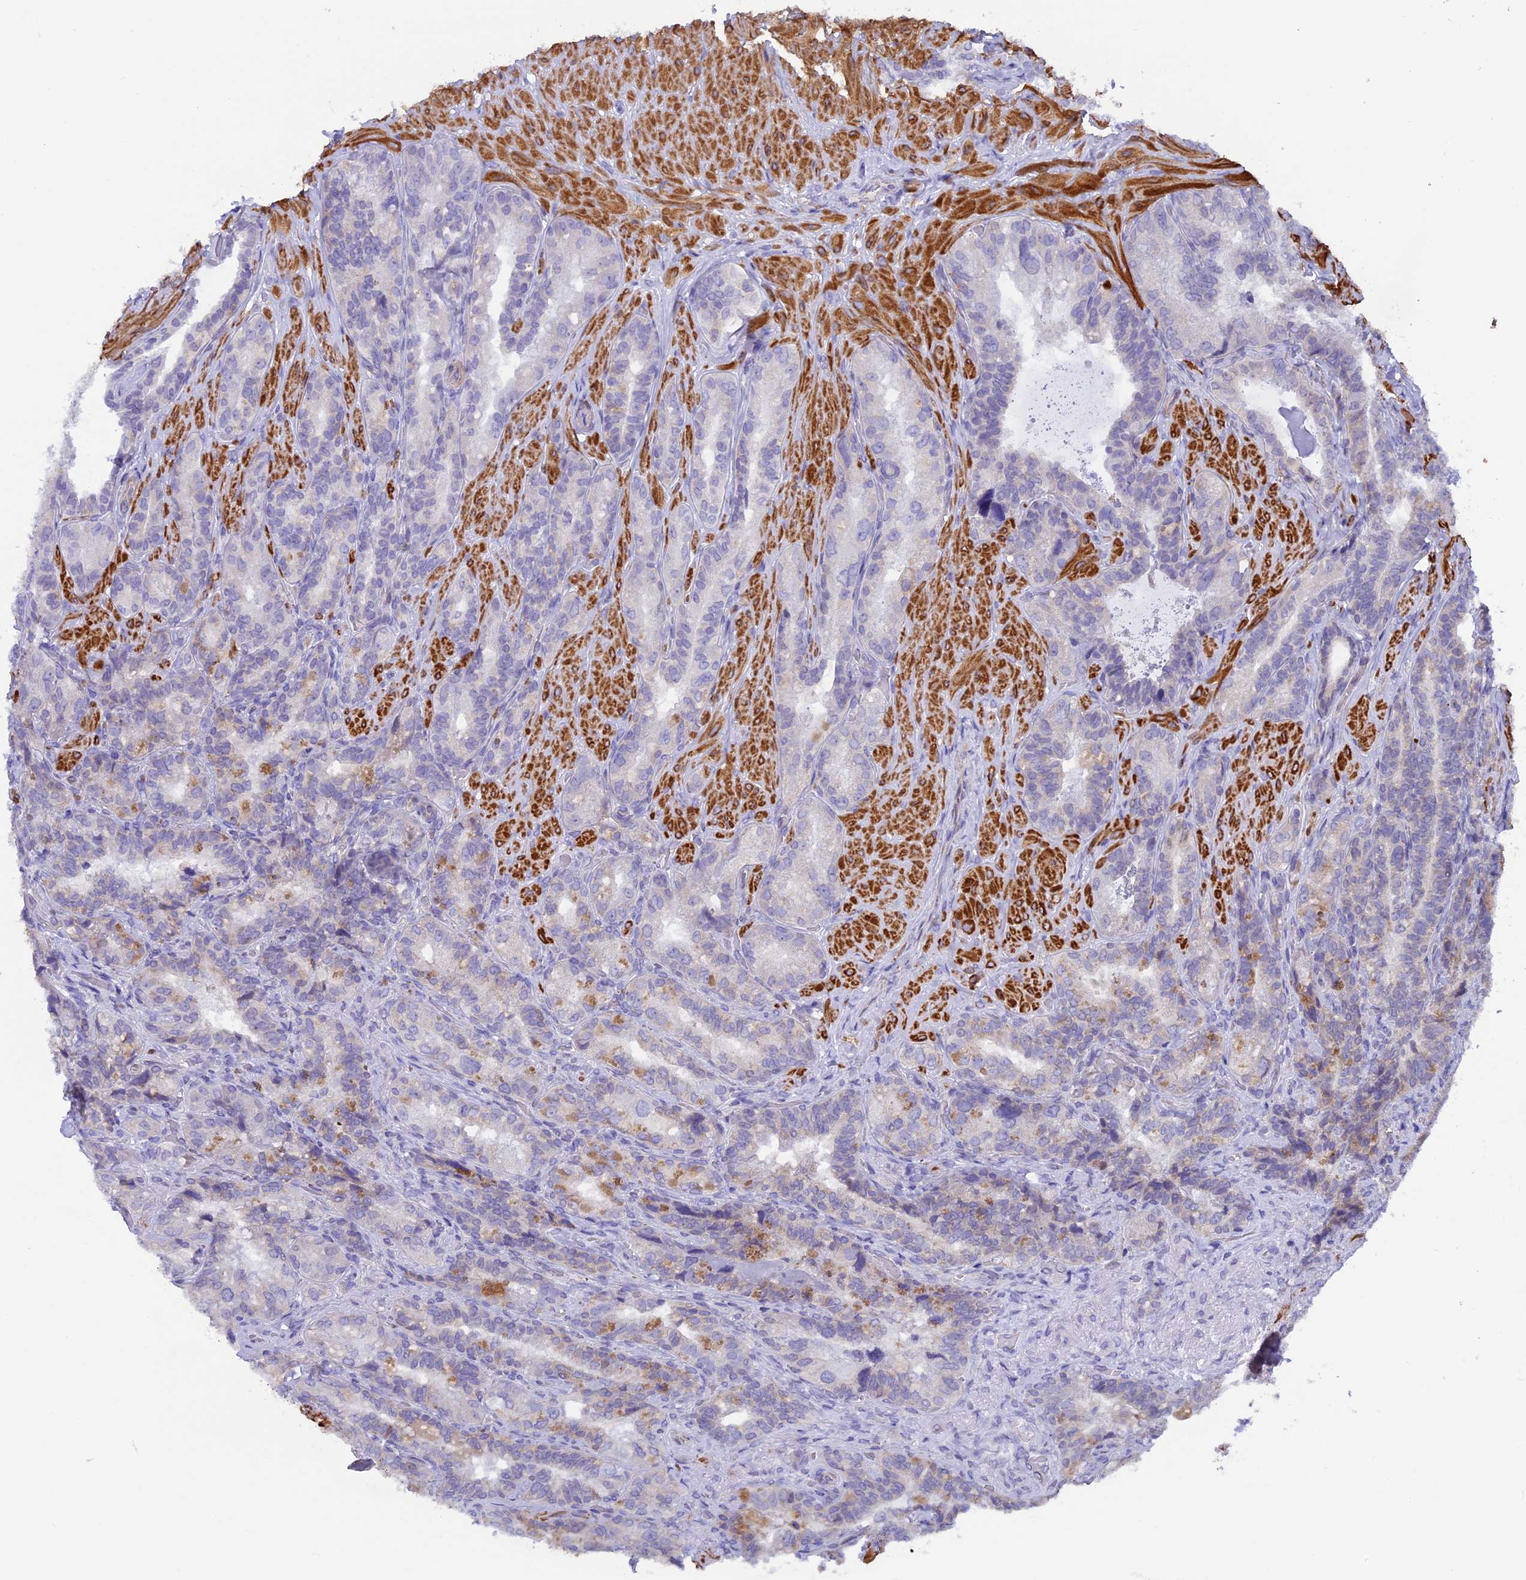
{"staining": {"intensity": "negative", "quantity": "none", "location": "none"}, "tissue": "seminal vesicle", "cell_type": "Glandular cells", "image_type": "normal", "snomed": [{"axis": "morphology", "description": "Normal tissue, NOS"}, {"axis": "topography", "description": "Prostate and seminal vesicle, NOS"}, {"axis": "topography", "description": "Prostate"}, {"axis": "topography", "description": "Seminal veicle"}], "caption": "Glandular cells are negative for protein expression in benign human seminal vesicle. The staining is performed using DAB (3,3'-diaminobenzidine) brown chromogen with nuclei counter-stained in using hematoxylin.", "gene": "IGSF6", "patient": {"sex": "male", "age": 67}}